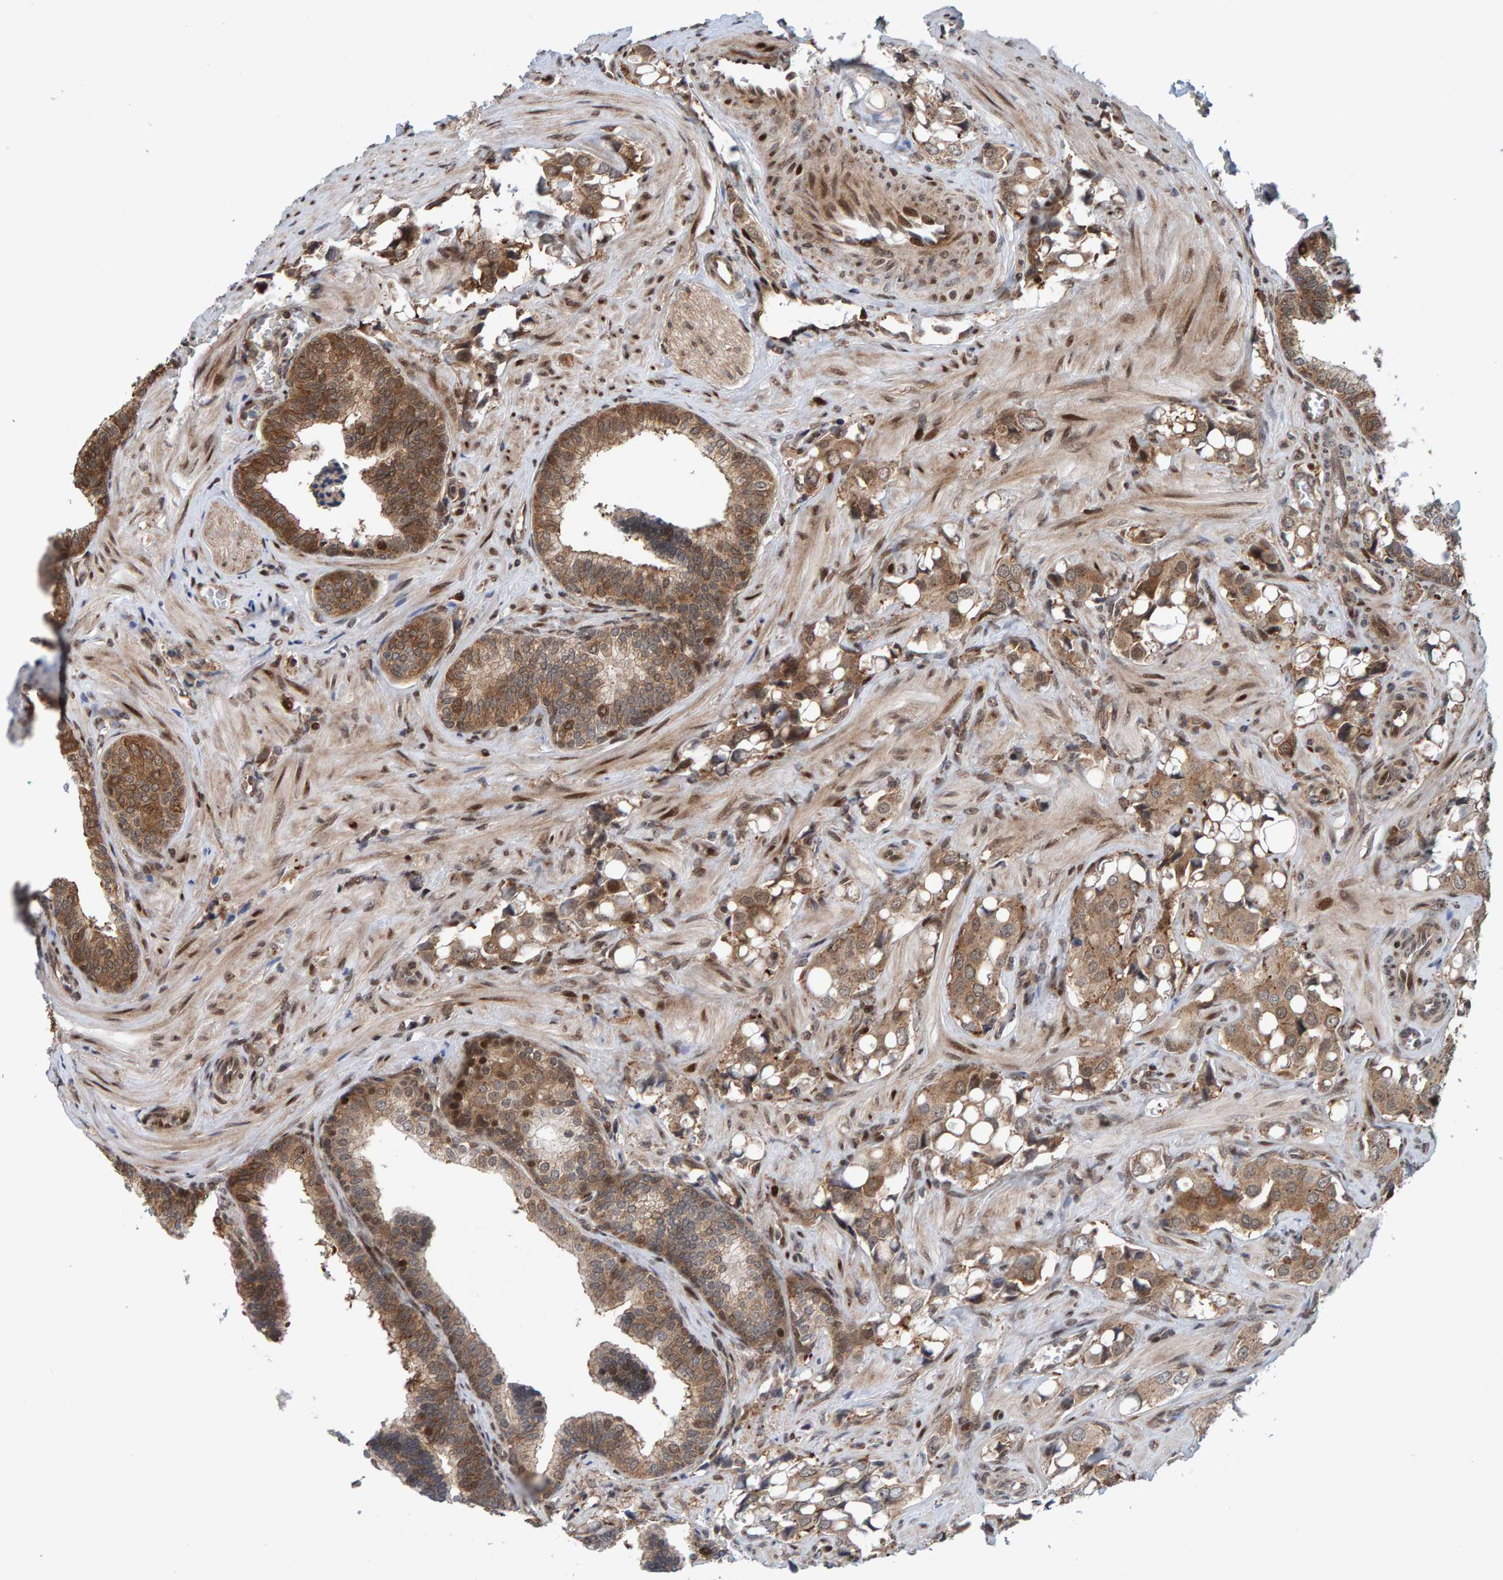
{"staining": {"intensity": "moderate", "quantity": ">75%", "location": "cytoplasmic/membranous"}, "tissue": "prostate cancer", "cell_type": "Tumor cells", "image_type": "cancer", "snomed": [{"axis": "morphology", "description": "Adenocarcinoma, High grade"}, {"axis": "topography", "description": "Prostate"}], "caption": "Human prostate cancer stained with a brown dye exhibits moderate cytoplasmic/membranous positive expression in about >75% of tumor cells.", "gene": "ZNF366", "patient": {"sex": "male", "age": 52}}